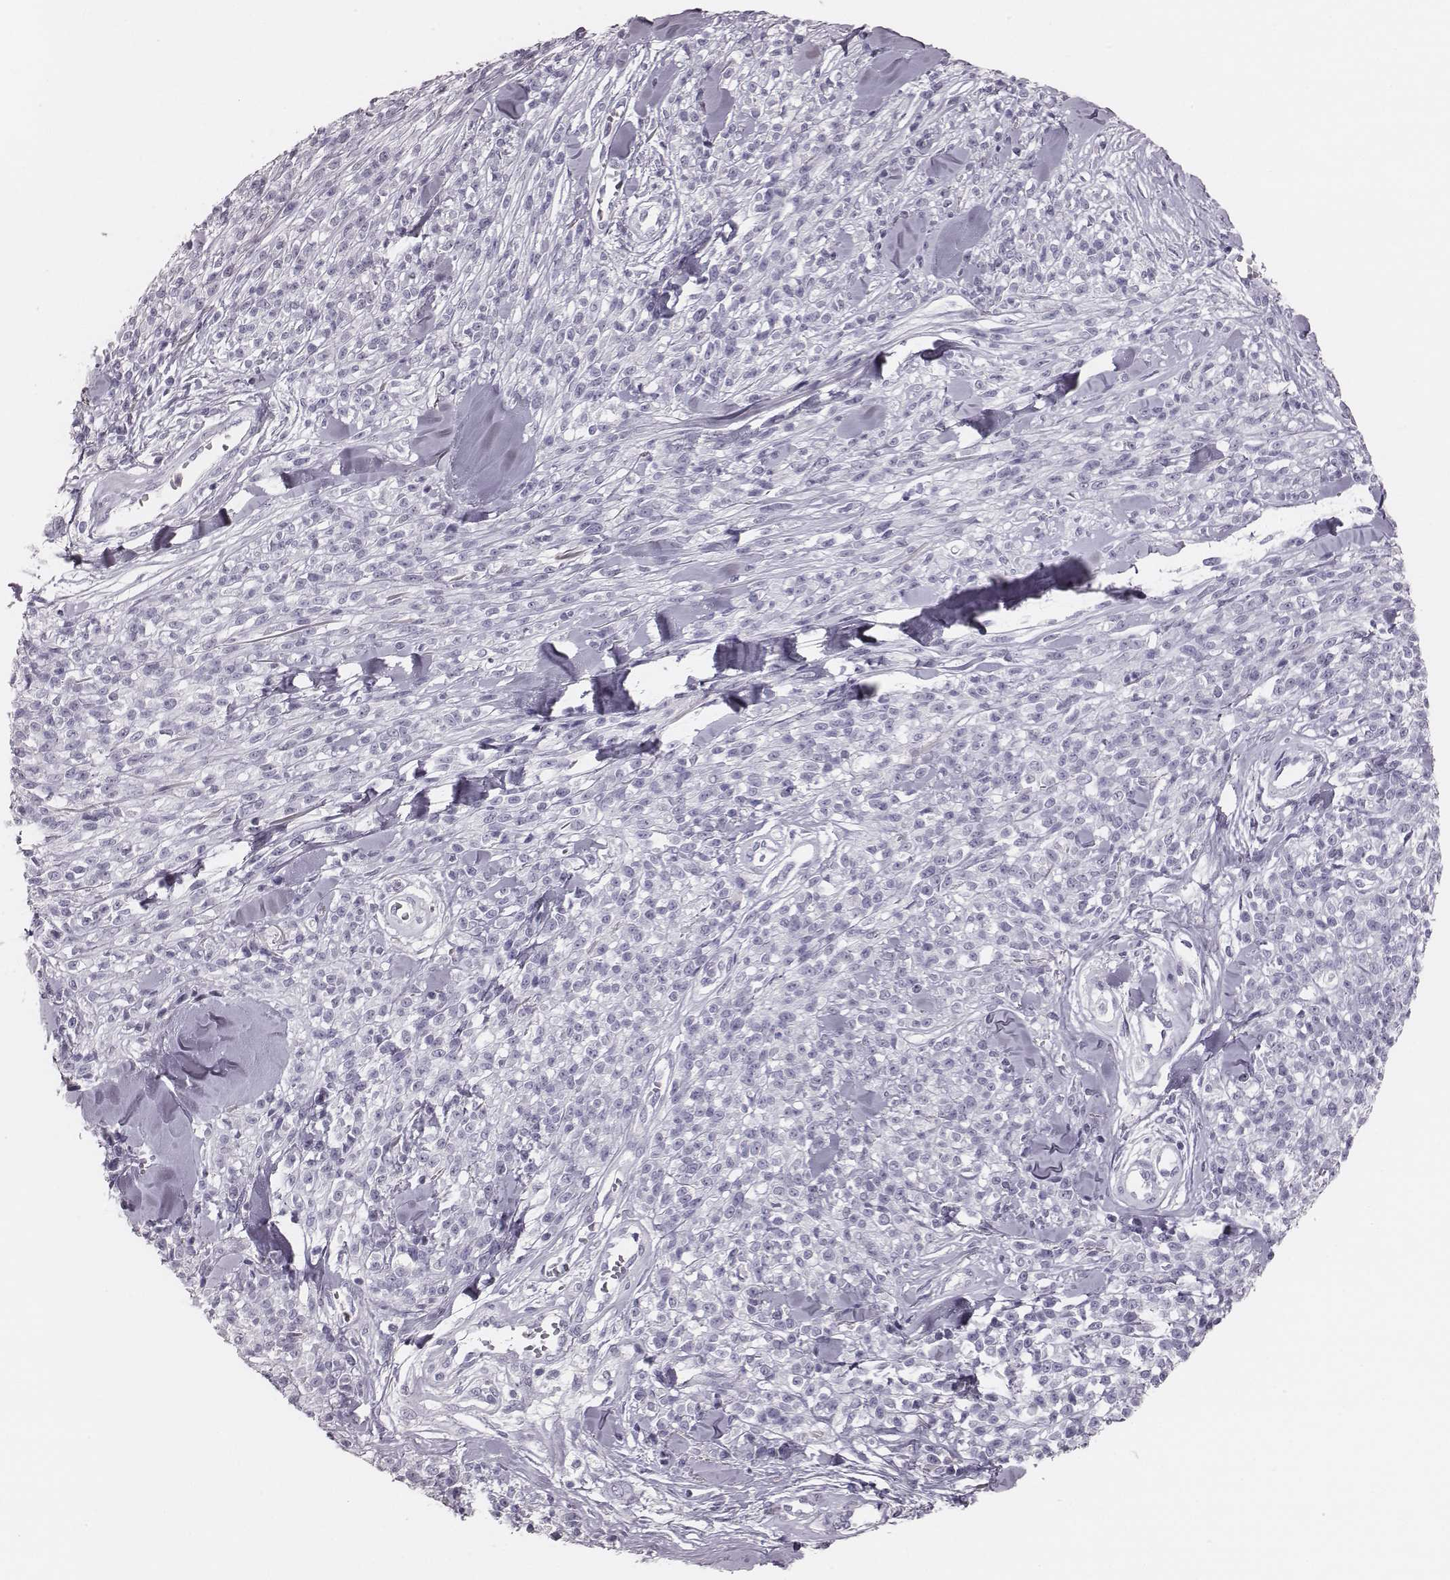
{"staining": {"intensity": "negative", "quantity": "none", "location": "none"}, "tissue": "melanoma", "cell_type": "Tumor cells", "image_type": "cancer", "snomed": [{"axis": "morphology", "description": "Malignant melanoma, NOS"}, {"axis": "topography", "description": "Skin"}, {"axis": "topography", "description": "Skin of trunk"}], "caption": "High power microscopy photomicrograph of an immunohistochemistry micrograph of malignant melanoma, revealing no significant expression in tumor cells.", "gene": "CSH1", "patient": {"sex": "male", "age": 74}}